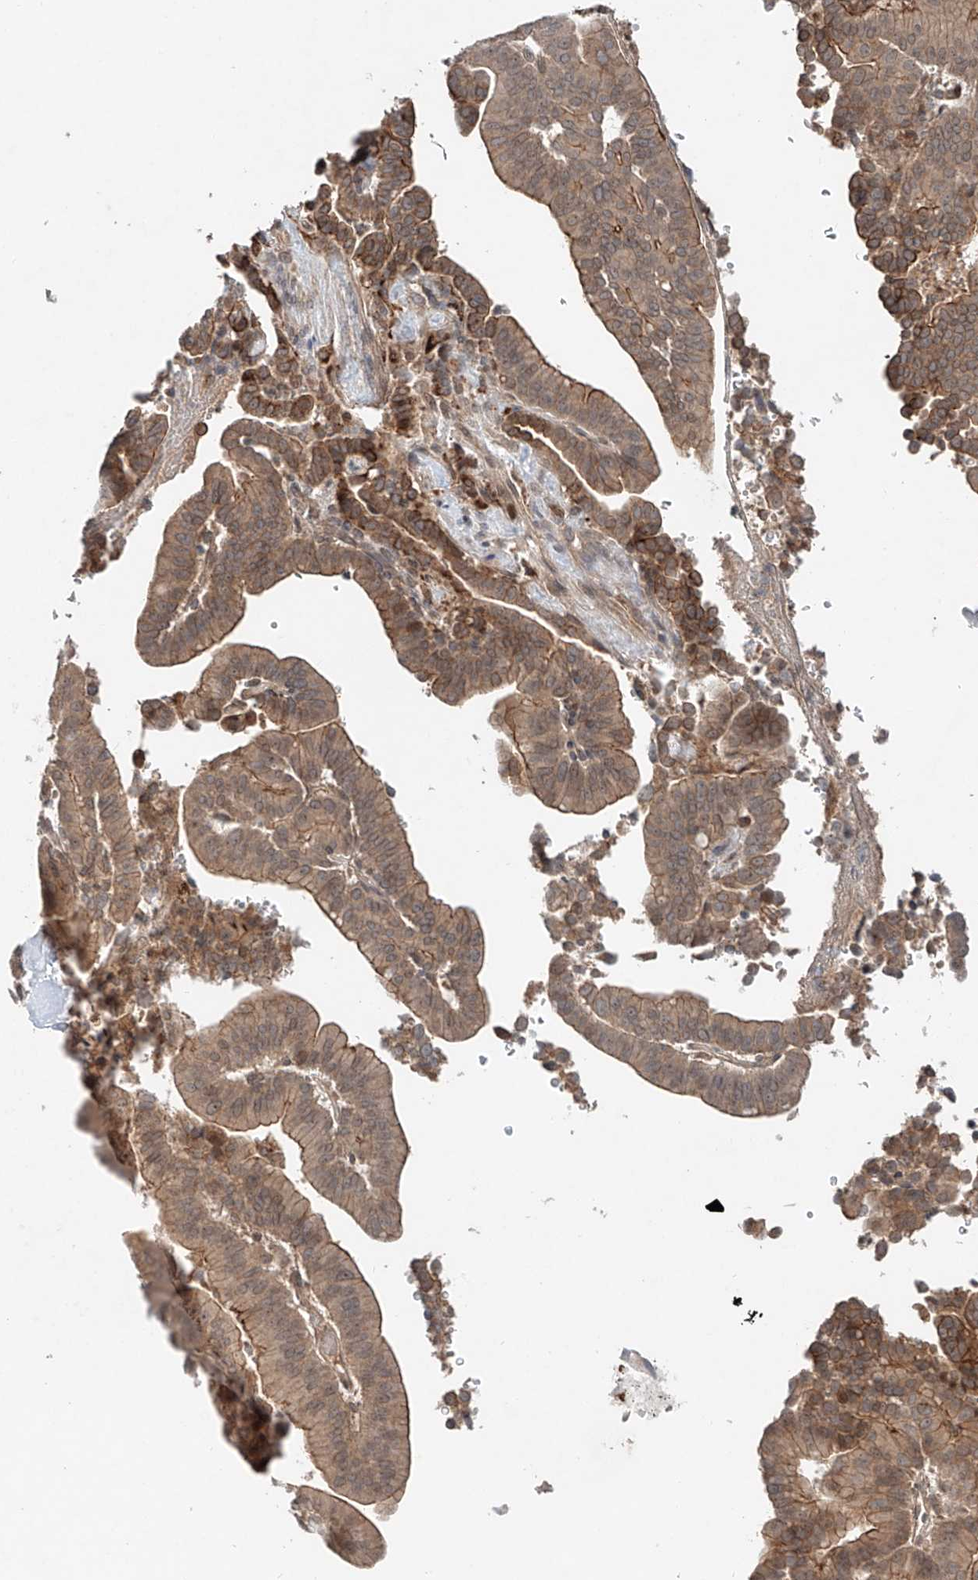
{"staining": {"intensity": "moderate", "quantity": ">75%", "location": "cytoplasmic/membranous"}, "tissue": "liver cancer", "cell_type": "Tumor cells", "image_type": "cancer", "snomed": [{"axis": "morphology", "description": "Cholangiocarcinoma"}, {"axis": "topography", "description": "Liver"}], "caption": "Immunohistochemistry (IHC) image of neoplastic tissue: cholangiocarcinoma (liver) stained using IHC demonstrates medium levels of moderate protein expression localized specifically in the cytoplasmic/membranous of tumor cells, appearing as a cytoplasmic/membranous brown color.", "gene": "IER5", "patient": {"sex": "female", "age": 75}}